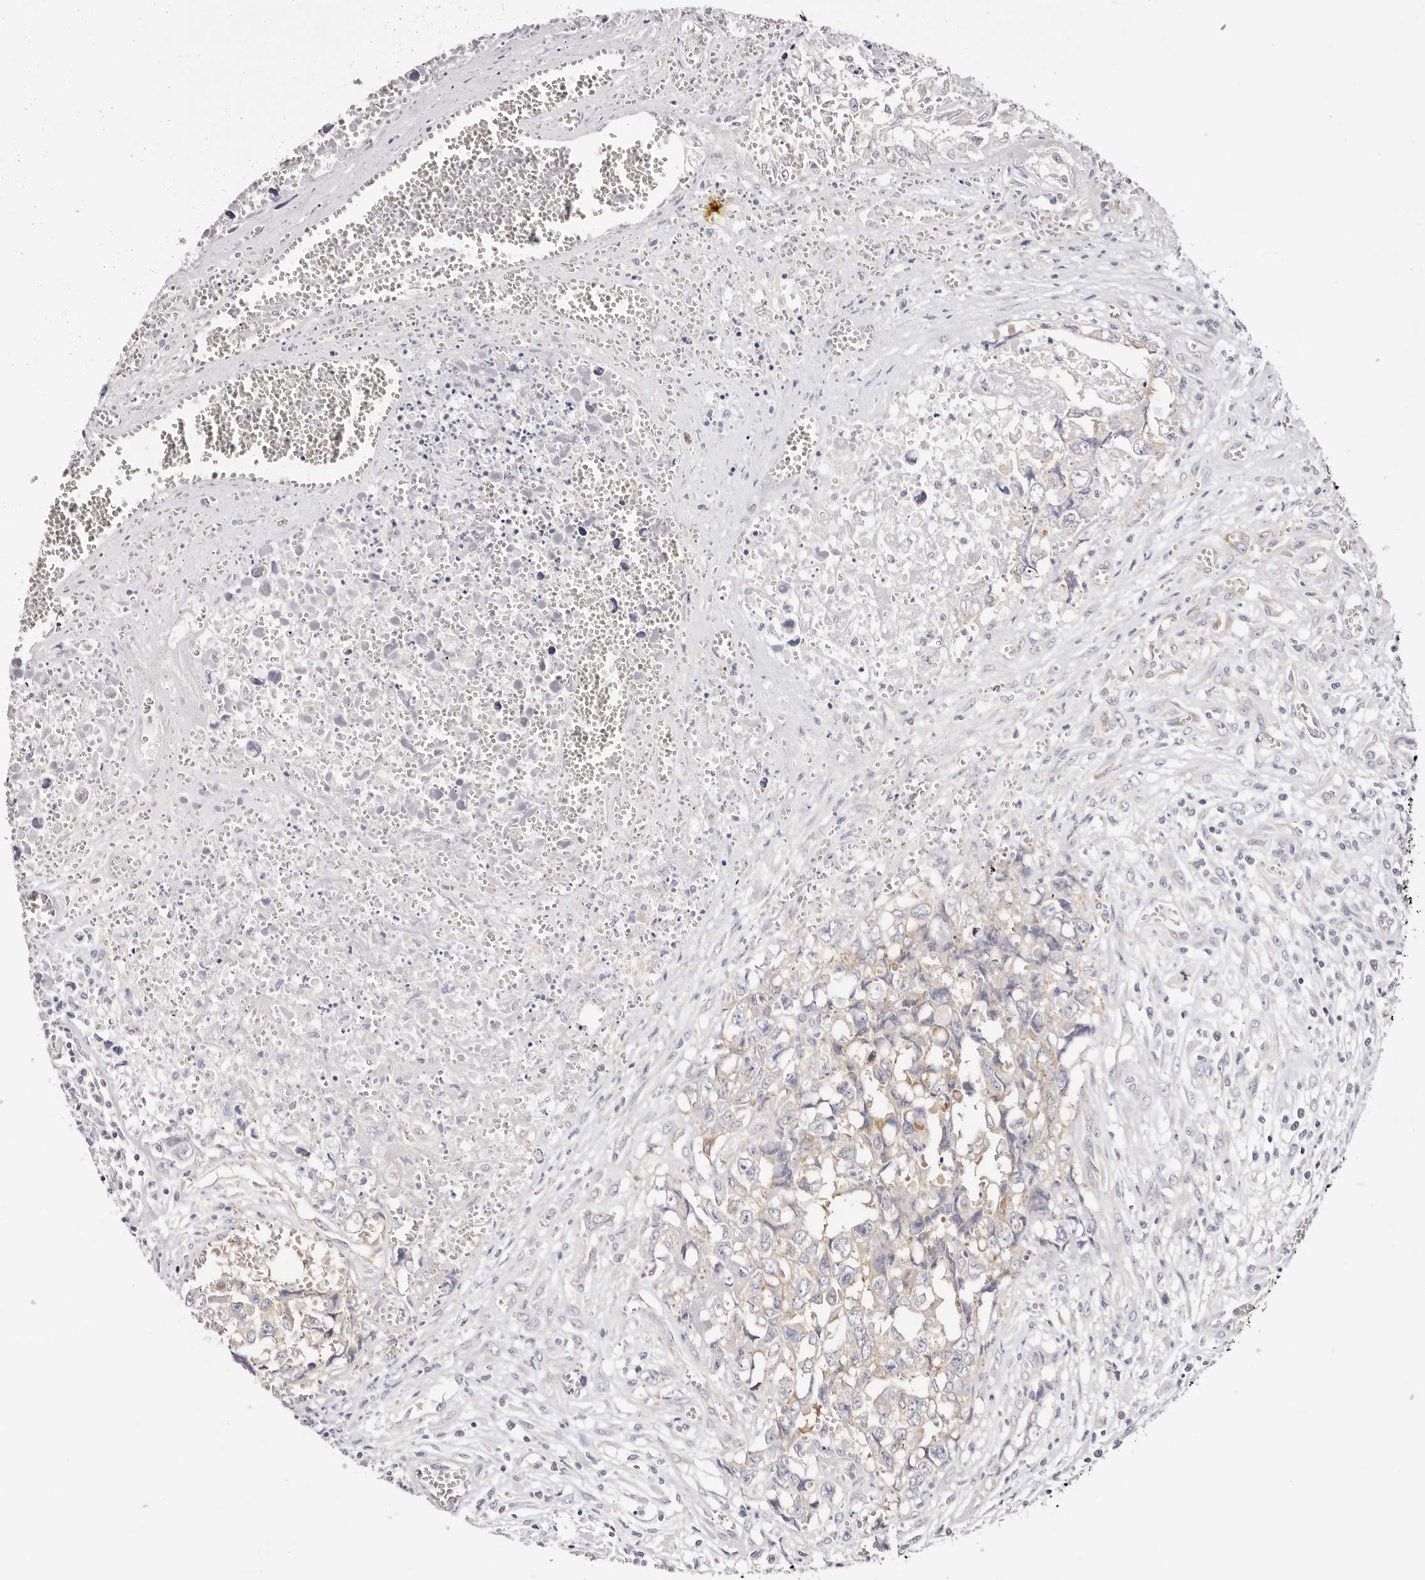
{"staining": {"intensity": "weak", "quantity": "25%-75%", "location": "cytoplasmic/membranous"}, "tissue": "testis cancer", "cell_type": "Tumor cells", "image_type": "cancer", "snomed": [{"axis": "morphology", "description": "Carcinoma, Embryonal, NOS"}, {"axis": "topography", "description": "Testis"}], "caption": "Immunohistochemistry (IHC) (DAB (3,3'-diaminobenzidine)) staining of testis embryonal carcinoma shows weak cytoplasmic/membranous protein expression in approximately 25%-75% of tumor cells.", "gene": "GNA13", "patient": {"sex": "male", "age": 31}}